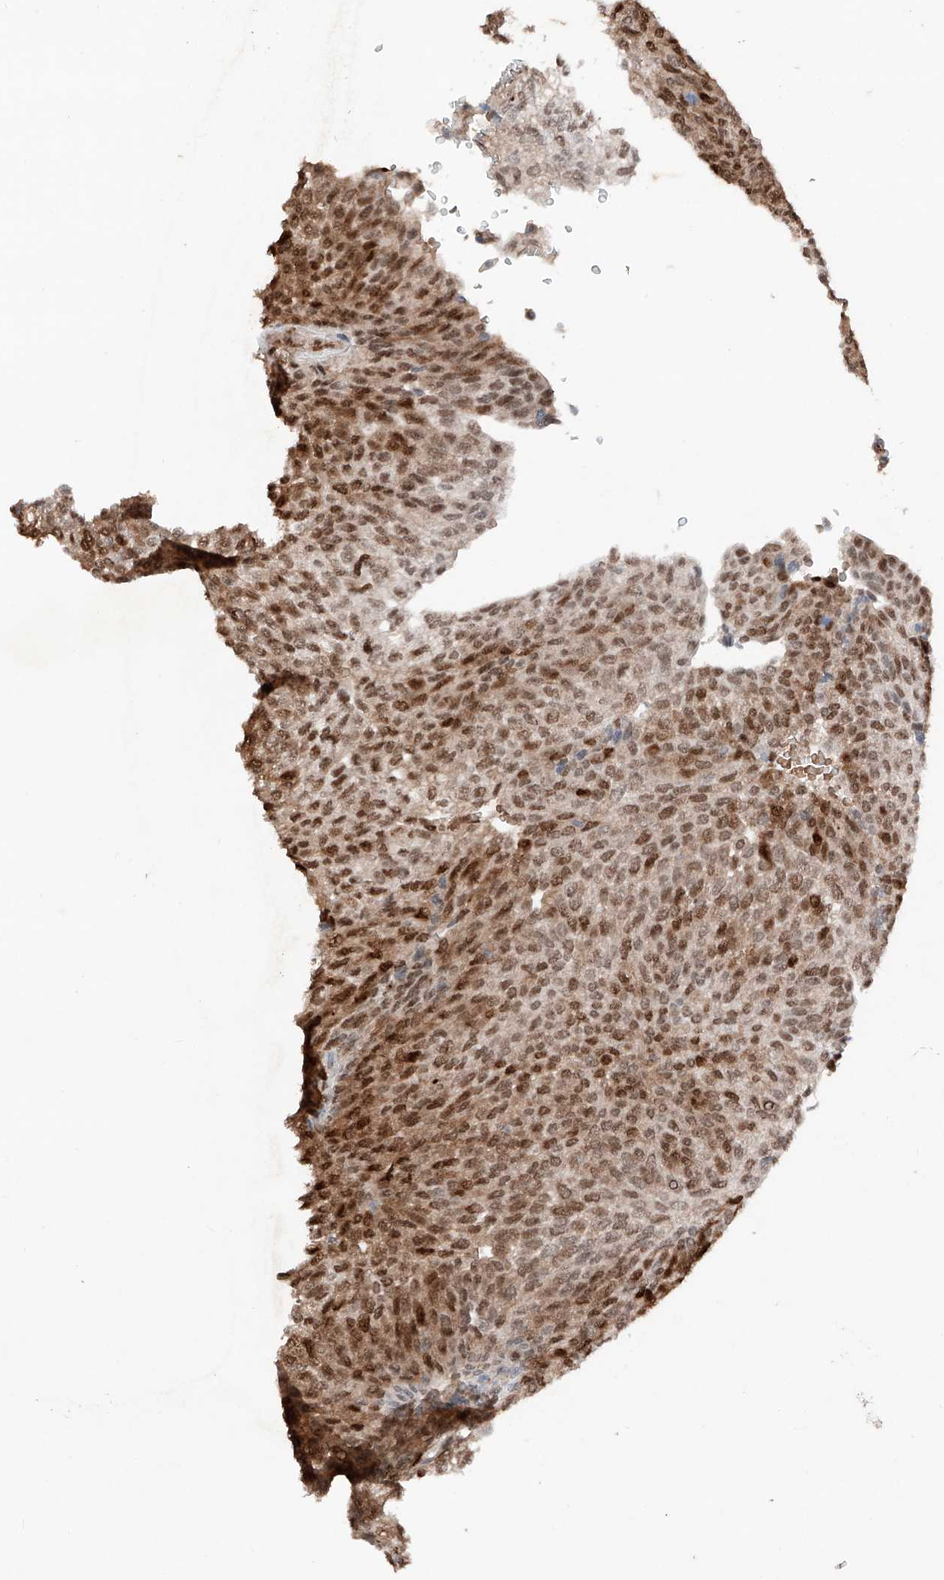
{"staining": {"intensity": "strong", "quantity": ">75%", "location": "cytoplasmic/membranous,nuclear"}, "tissue": "urothelial cancer", "cell_type": "Tumor cells", "image_type": "cancer", "snomed": [{"axis": "morphology", "description": "Urothelial carcinoma, Low grade"}, {"axis": "topography", "description": "Urinary bladder"}], "caption": "Tumor cells display high levels of strong cytoplasmic/membranous and nuclear expression in approximately >75% of cells in low-grade urothelial carcinoma. Immunohistochemistry stains the protein of interest in brown and the nuclei are stained blue.", "gene": "TBX4", "patient": {"sex": "female", "age": 79}}